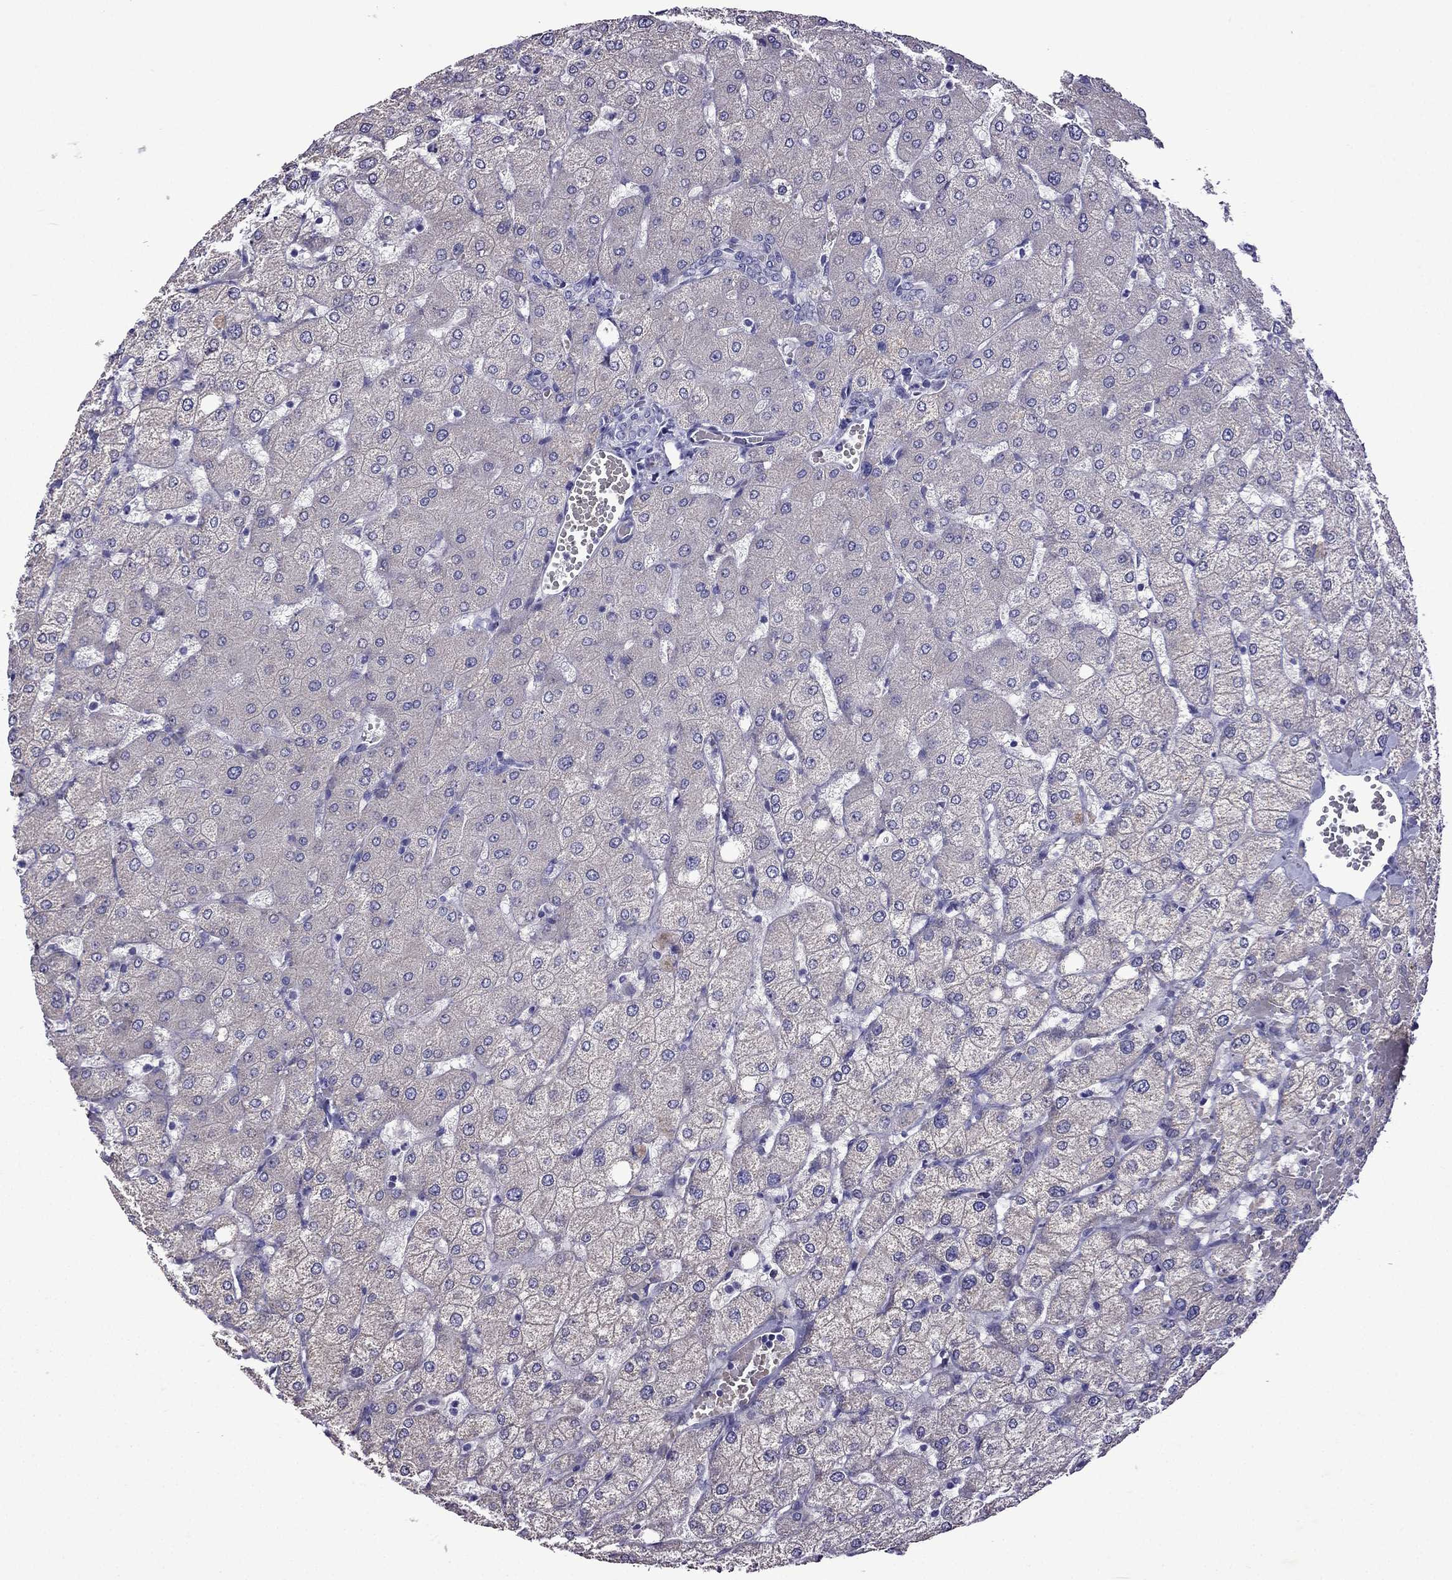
{"staining": {"intensity": "negative", "quantity": "none", "location": "none"}, "tissue": "liver", "cell_type": "Cholangiocytes", "image_type": "normal", "snomed": [{"axis": "morphology", "description": "Normal tissue, NOS"}, {"axis": "topography", "description": "Liver"}], "caption": "IHC photomicrograph of normal human liver stained for a protein (brown), which shows no expression in cholangiocytes.", "gene": "TDRD1", "patient": {"sex": "female", "age": 54}}